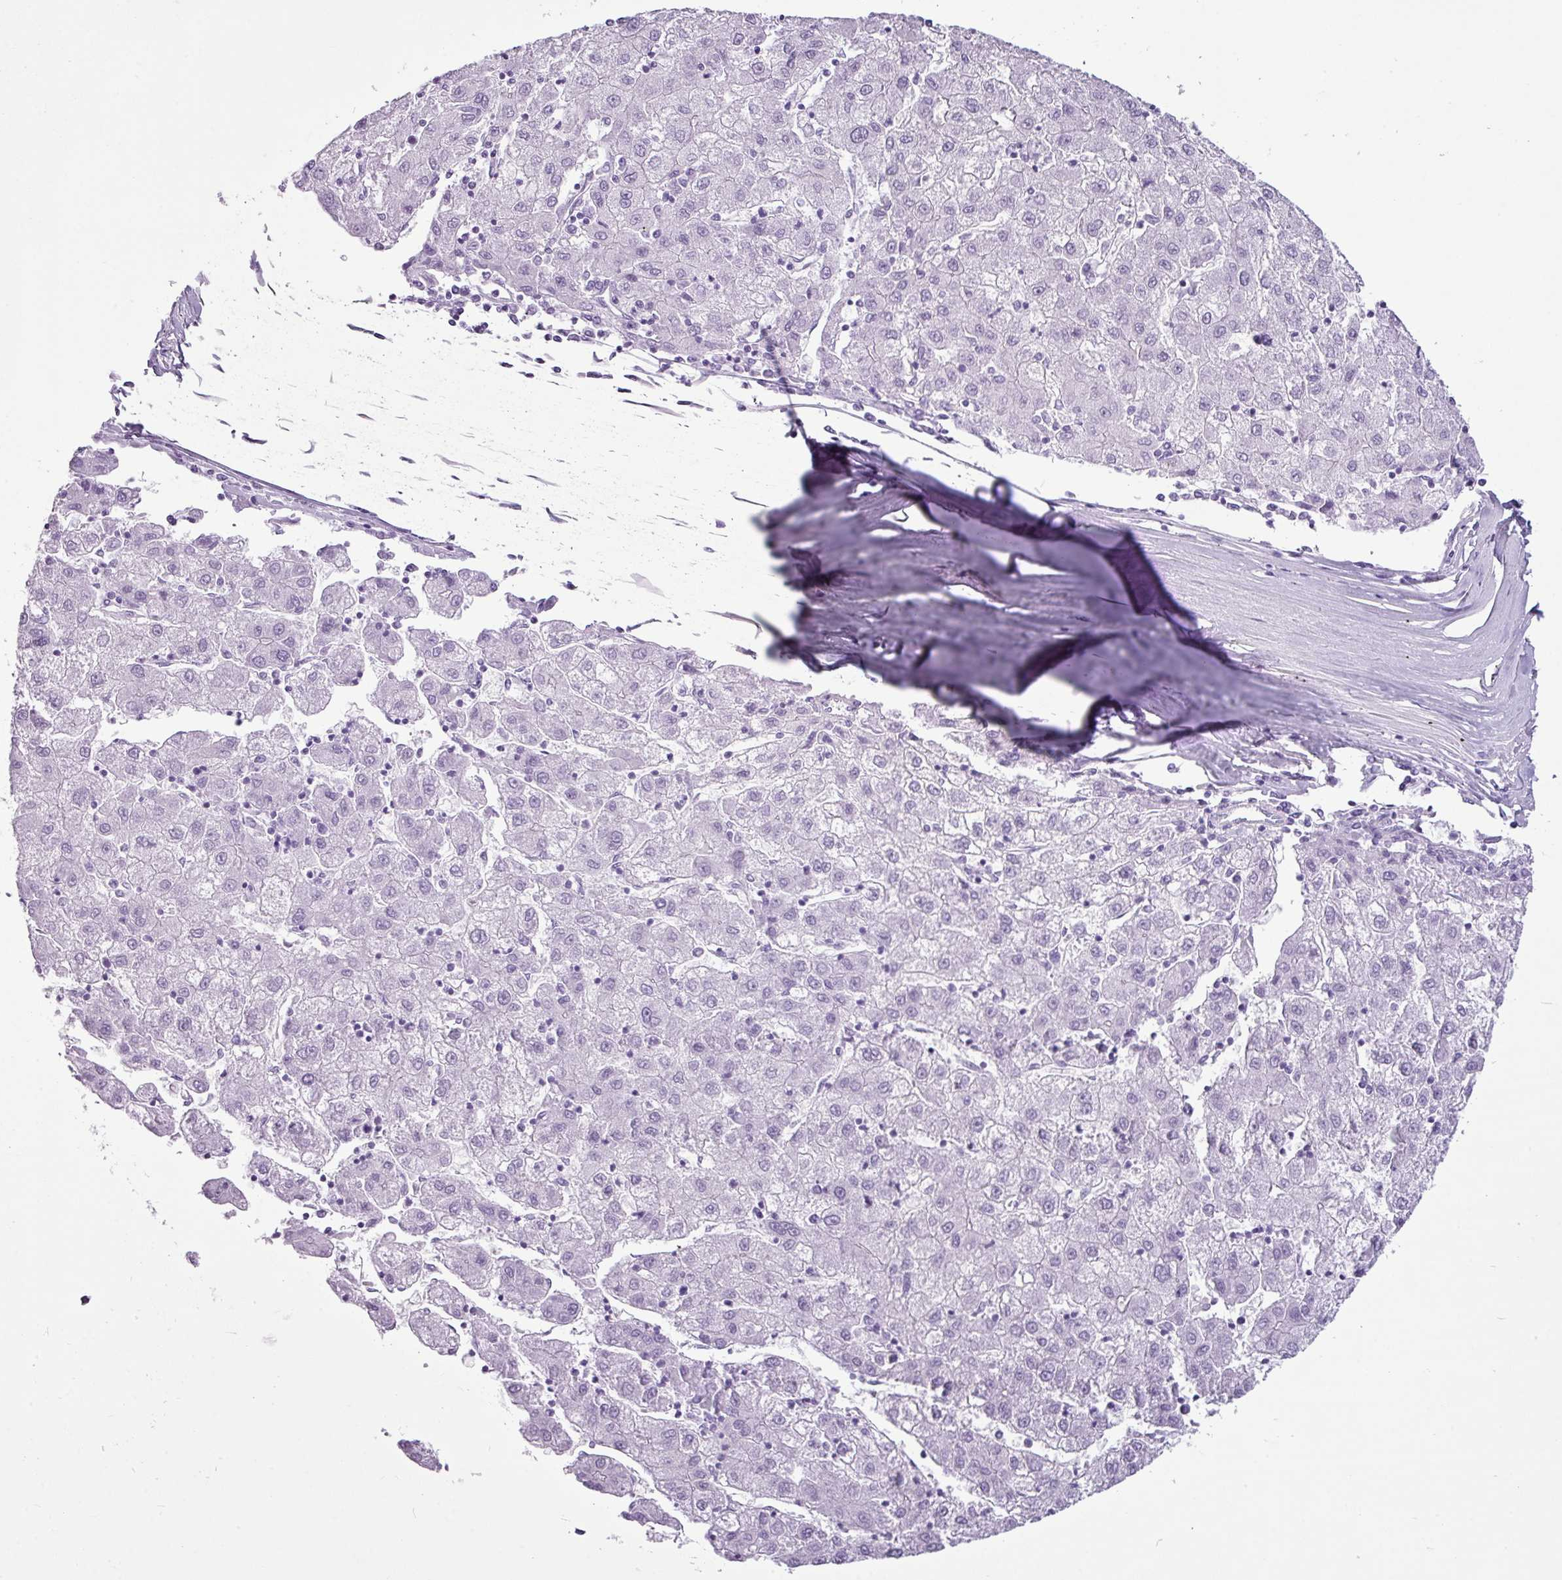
{"staining": {"intensity": "negative", "quantity": "none", "location": "none"}, "tissue": "liver cancer", "cell_type": "Tumor cells", "image_type": "cancer", "snomed": [{"axis": "morphology", "description": "Carcinoma, Hepatocellular, NOS"}, {"axis": "topography", "description": "Liver"}], "caption": "Tumor cells are negative for protein expression in human liver cancer (hepatocellular carcinoma). (Stains: DAB immunohistochemistry with hematoxylin counter stain, Microscopy: brightfield microscopy at high magnification).", "gene": "AMY1B", "patient": {"sex": "male", "age": 72}}